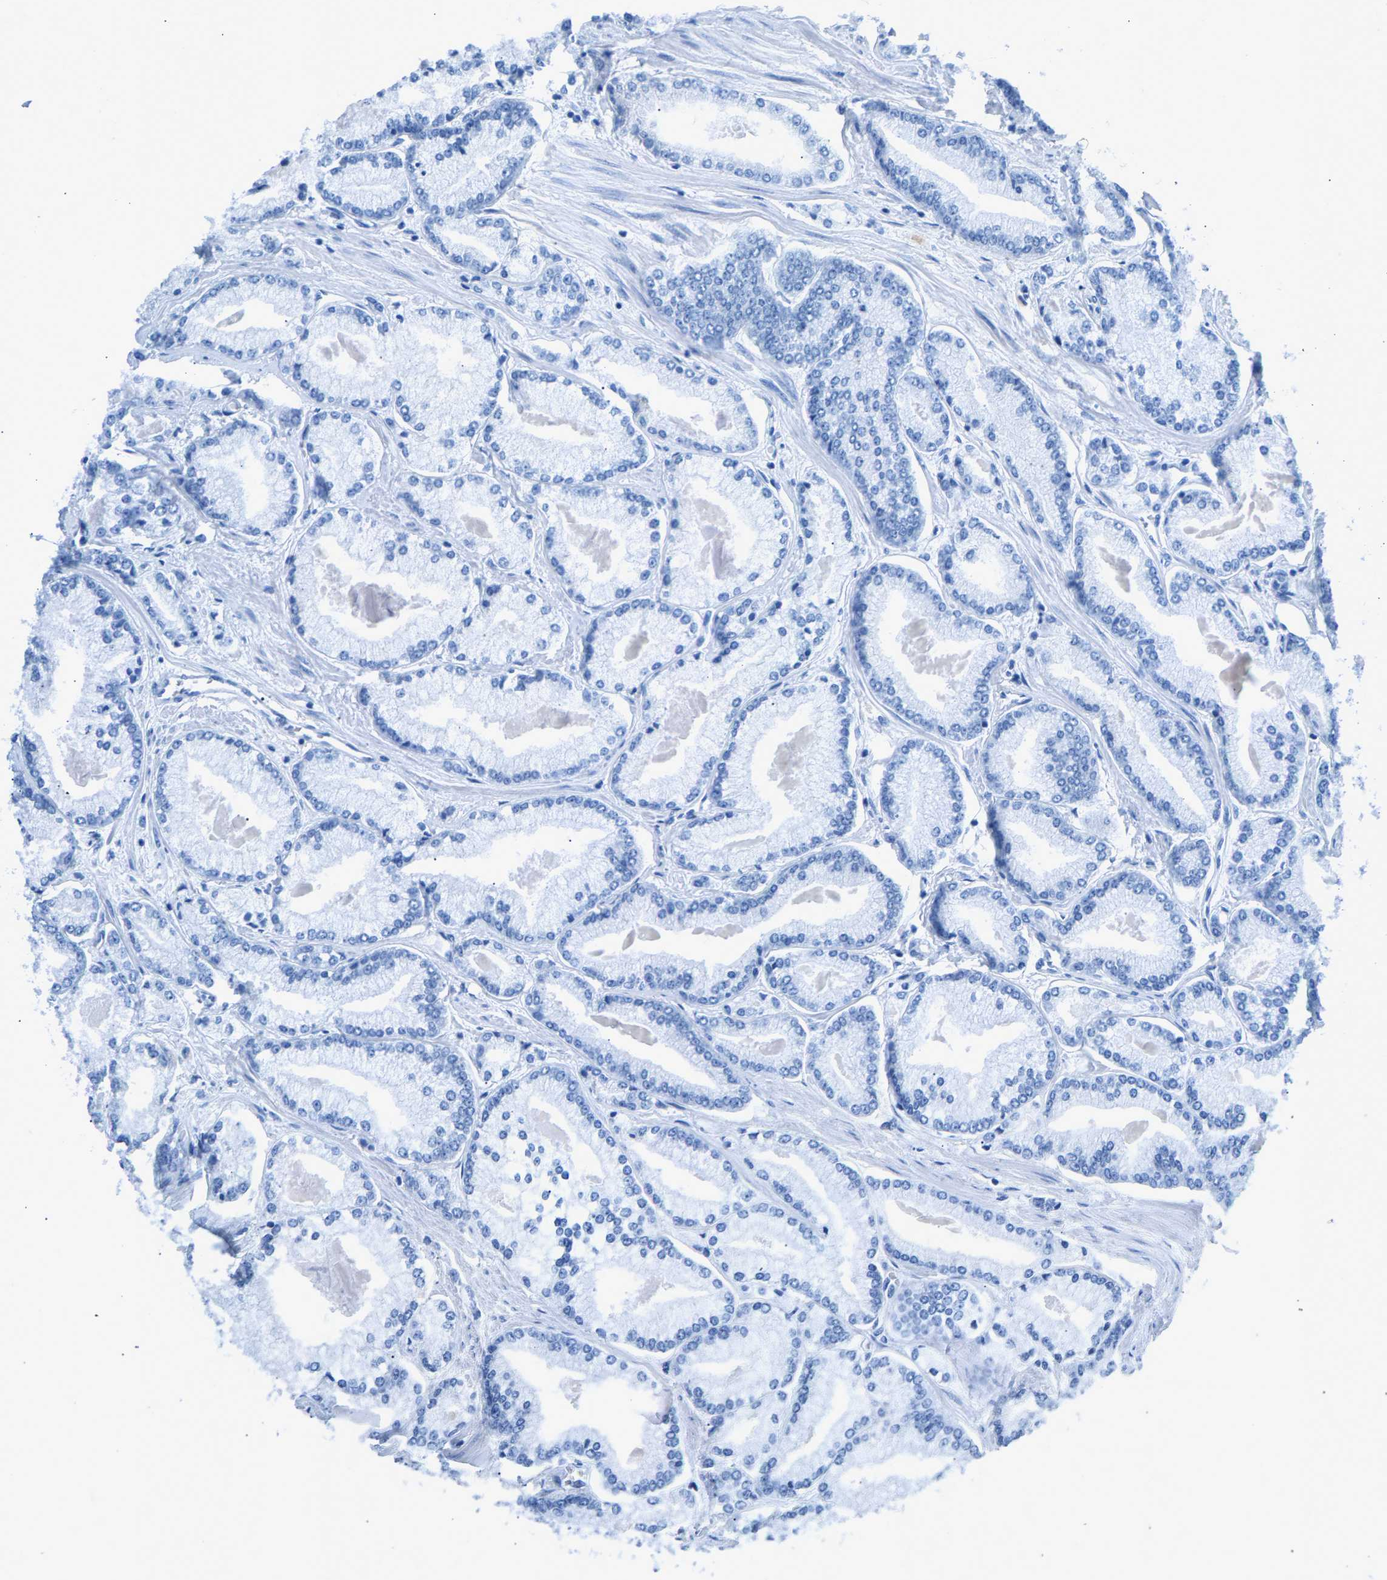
{"staining": {"intensity": "negative", "quantity": "none", "location": "none"}, "tissue": "prostate cancer", "cell_type": "Tumor cells", "image_type": "cancer", "snomed": [{"axis": "morphology", "description": "Adenocarcinoma, Low grade"}, {"axis": "topography", "description": "Prostate"}], "caption": "Tumor cells are negative for protein expression in human prostate cancer.", "gene": "CPS1", "patient": {"sex": "male", "age": 52}}